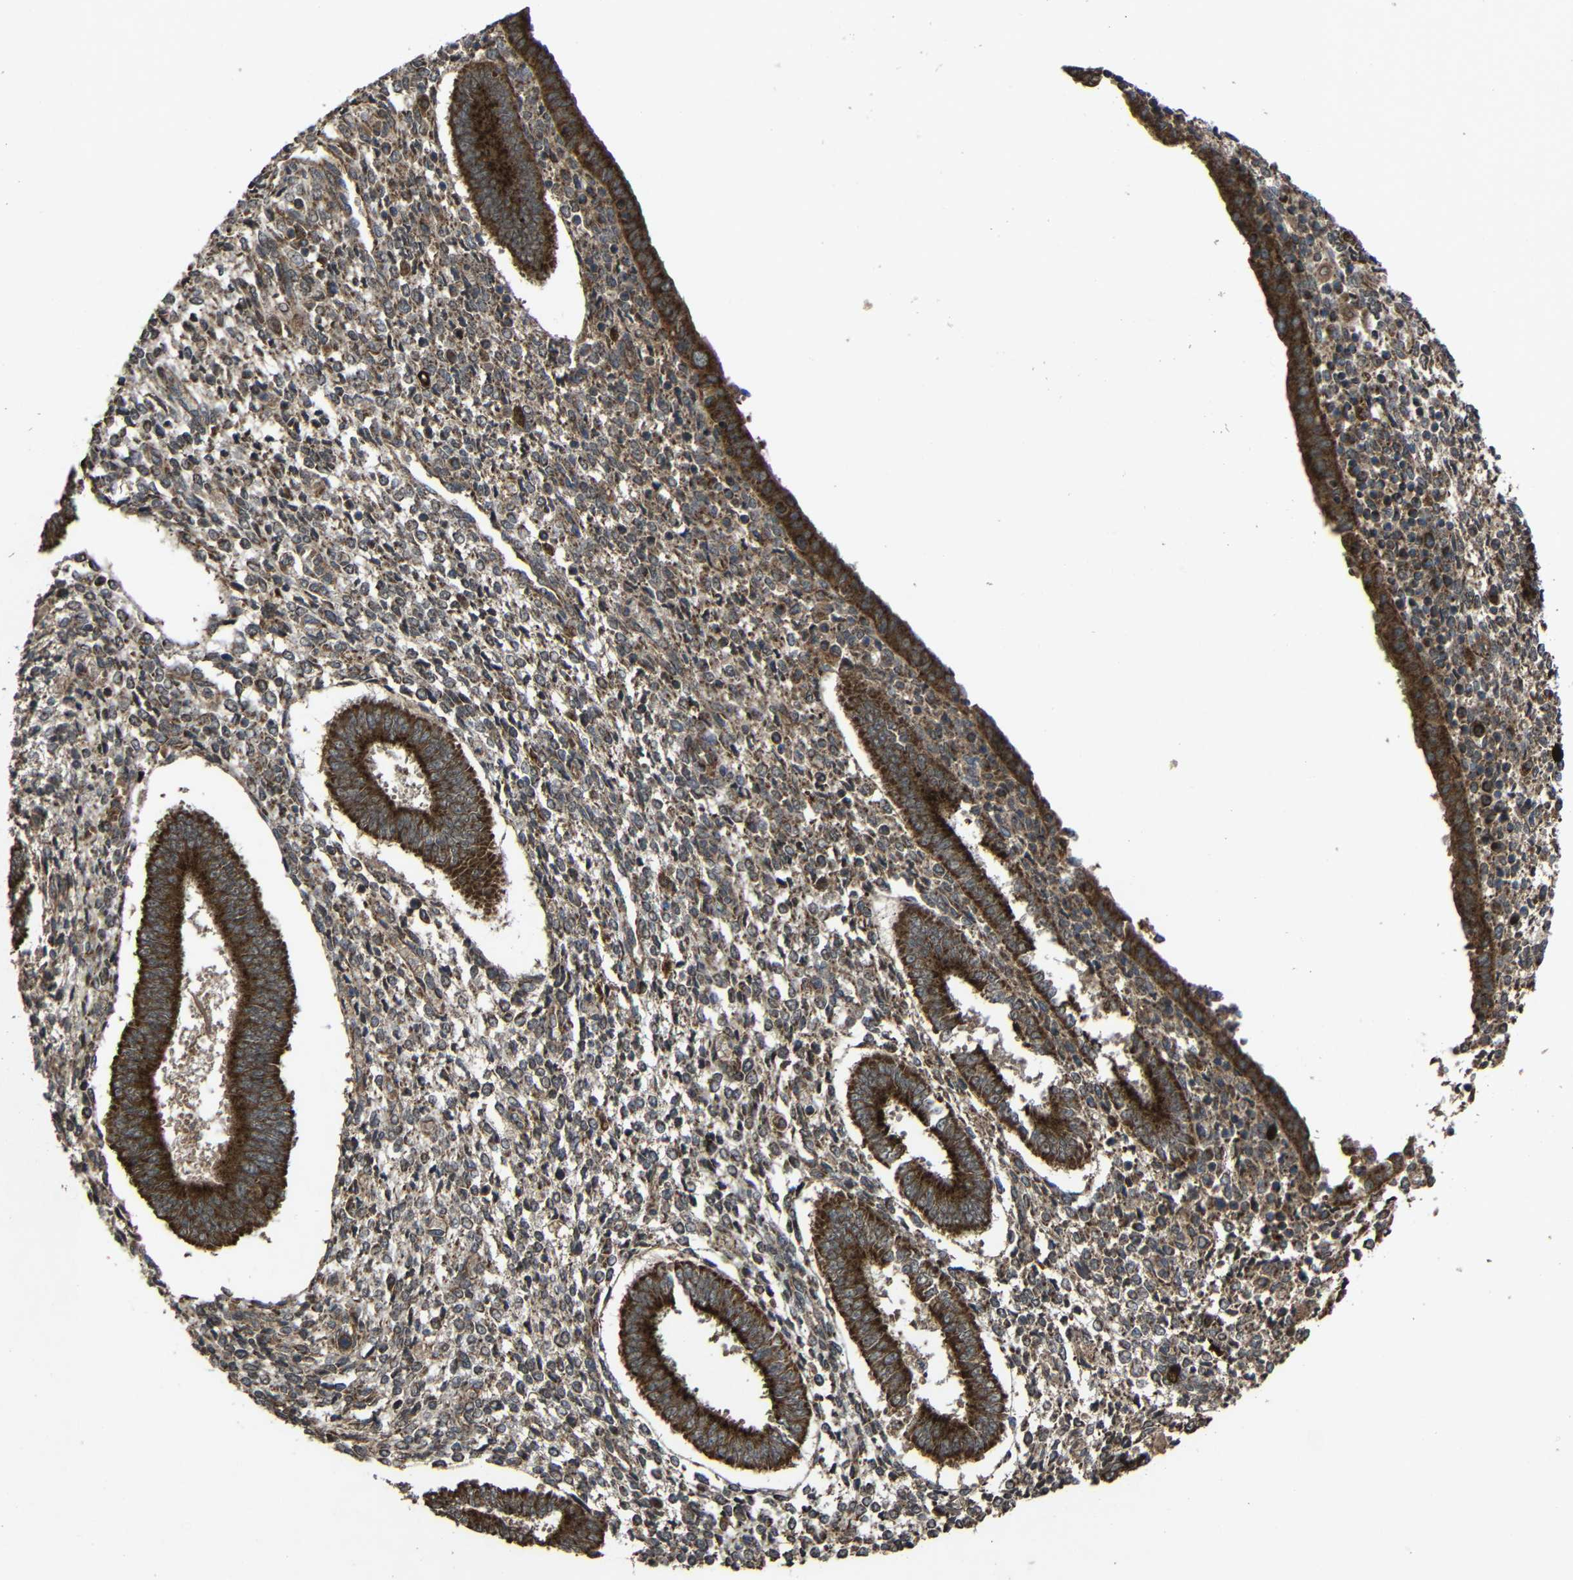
{"staining": {"intensity": "strong", "quantity": "25%-75%", "location": "cytoplasmic/membranous"}, "tissue": "endometrium", "cell_type": "Cells in endometrial stroma", "image_type": "normal", "snomed": [{"axis": "morphology", "description": "Normal tissue, NOS"}, {"axis": "topography", "description": "Endometrium"}], "caption": "Normal endometrium exhibits strong cytoplasmic/membranous positivity in approximately 25%-75% of cells in endometrial stroma, visualized by immunohistochemistry.", "gene": "C1GALT1", "patient": {"sex": "female", "age": 35}}